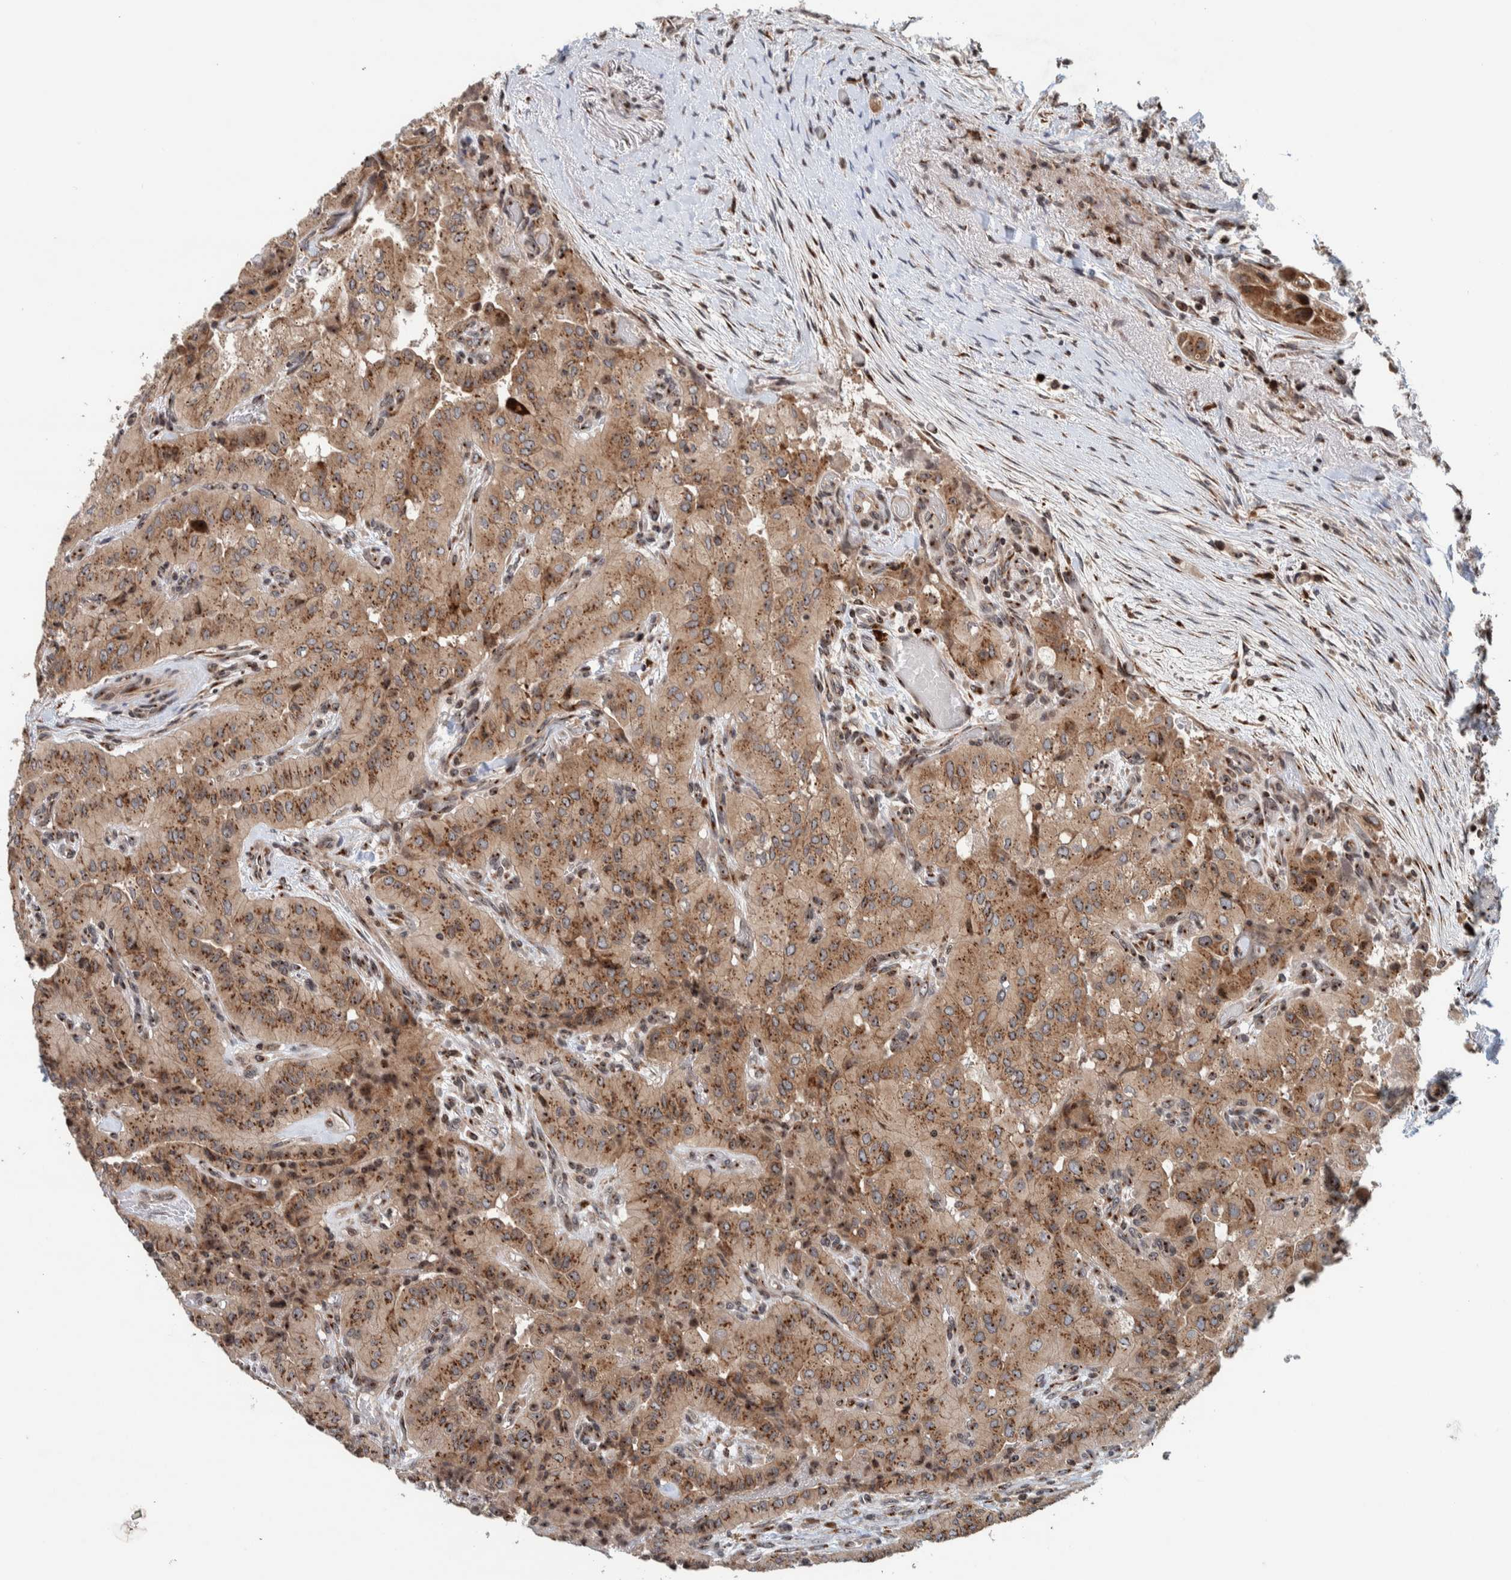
{"staining": {"intensity": "moderate", "quantity": ">75%", "location": "cytoplasmic/membranous"}, "tissue": "thyroid cancer", "cell_type": "Tumor cells", "image_type": "cancer", "snomed": [{"axis": "morphology", "description": "Papillary adenocarcinoma, NOS"}, {"axis": "topography", "description": "Thyroid gland"}], "caption": "Immunohistochemistry (IHC) staining of thyroid cancer, which demonstrates medium levels of moderate cytoplasmic/membranous staining in approximately >75% of tumor cells indicating moderate cytoplasmic/membranous protein expression. The staining was performed using DAB (3,3'-diaminobenzidine) (brown) for protein detection and nuclei were counterstained in hematoxylin (blue).", "gene": "CCDC182", "patient": {"sex": "female", "age": 59}}